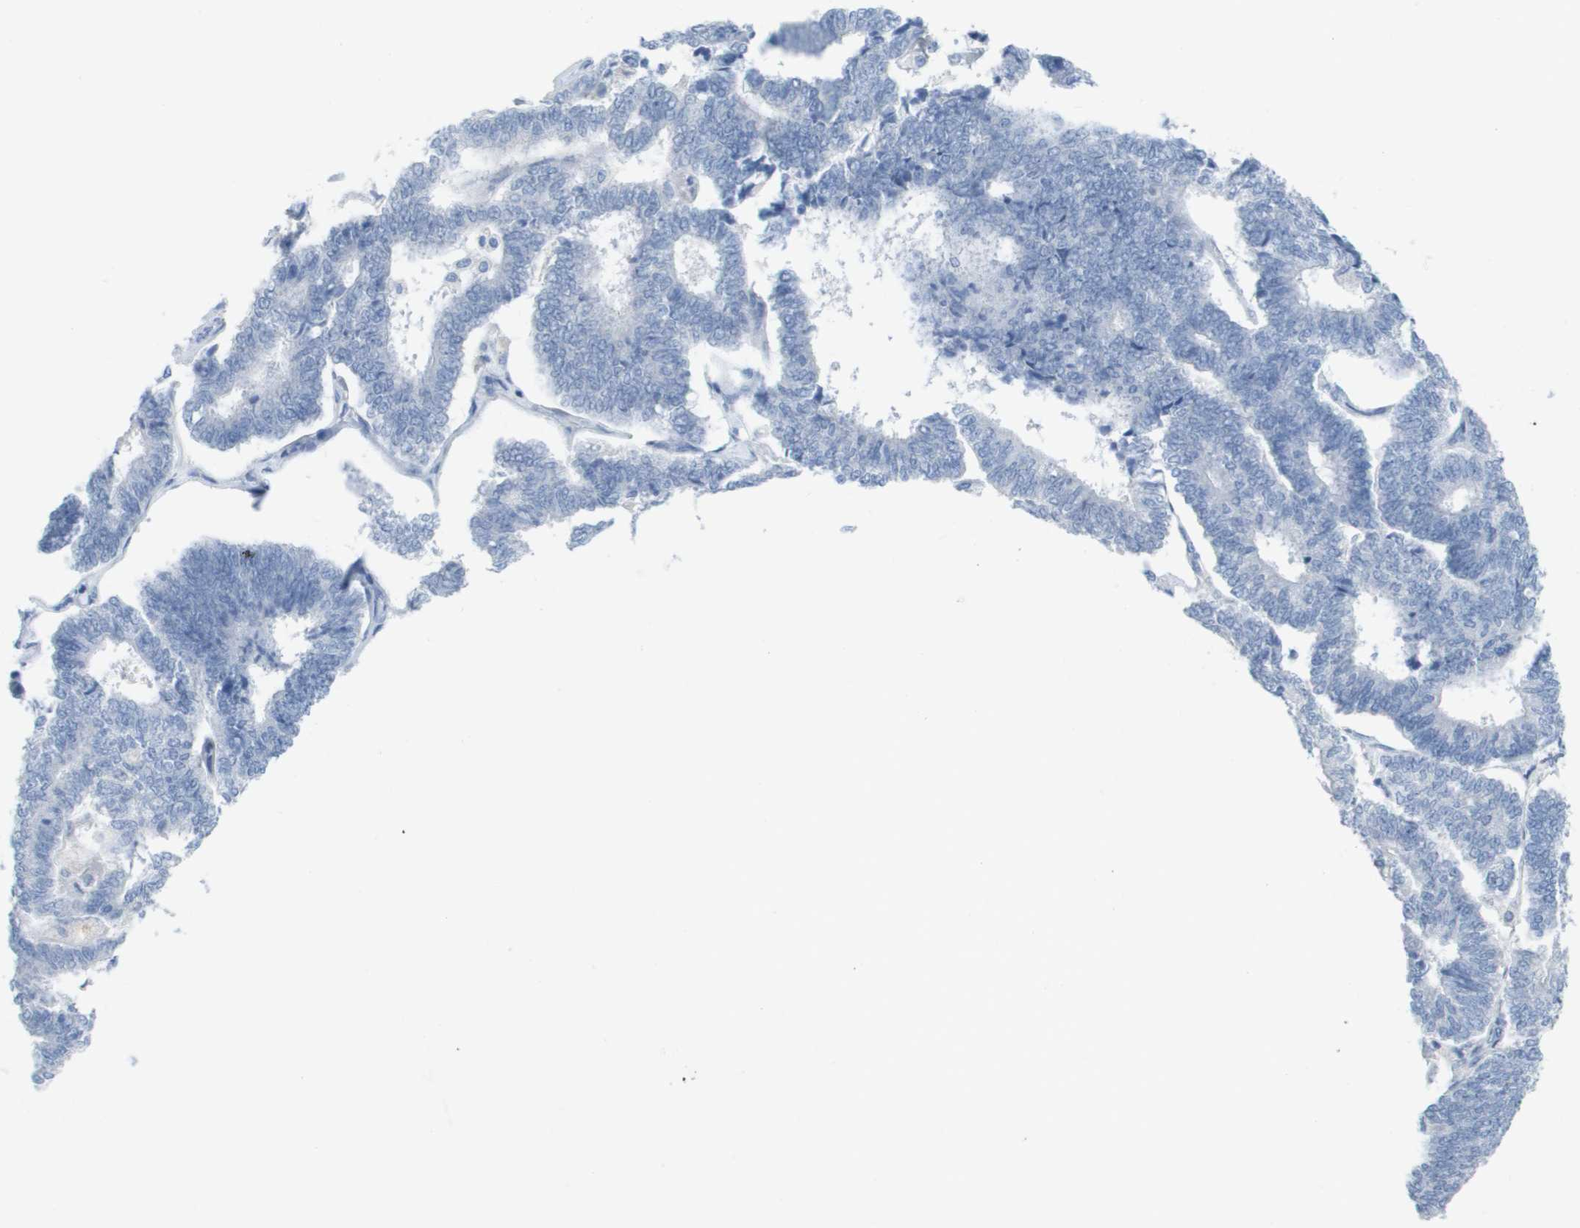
{"staining": {"intensity": "negative", "quantity": "none", "location": "none"}, "tissue": "endometrial cancer", "cell_type": "Tumor cells", "image_type": "cancer", "snomed": [{"axis": "morphology", "description": "Adenocarcinoma, NOS"}, {"axis": "topography", "description": "Endometrium"}], "caption": "This image is of endometrial cancer (adenocarcinoma) stained with immunohistochemistry (IHC) to label a protein in brown with the nuclei are counter-stained blue. There is no positivity in tumor cells.", "gene": "PDE4A", "patient": {"sex": "female", "age": 70}}